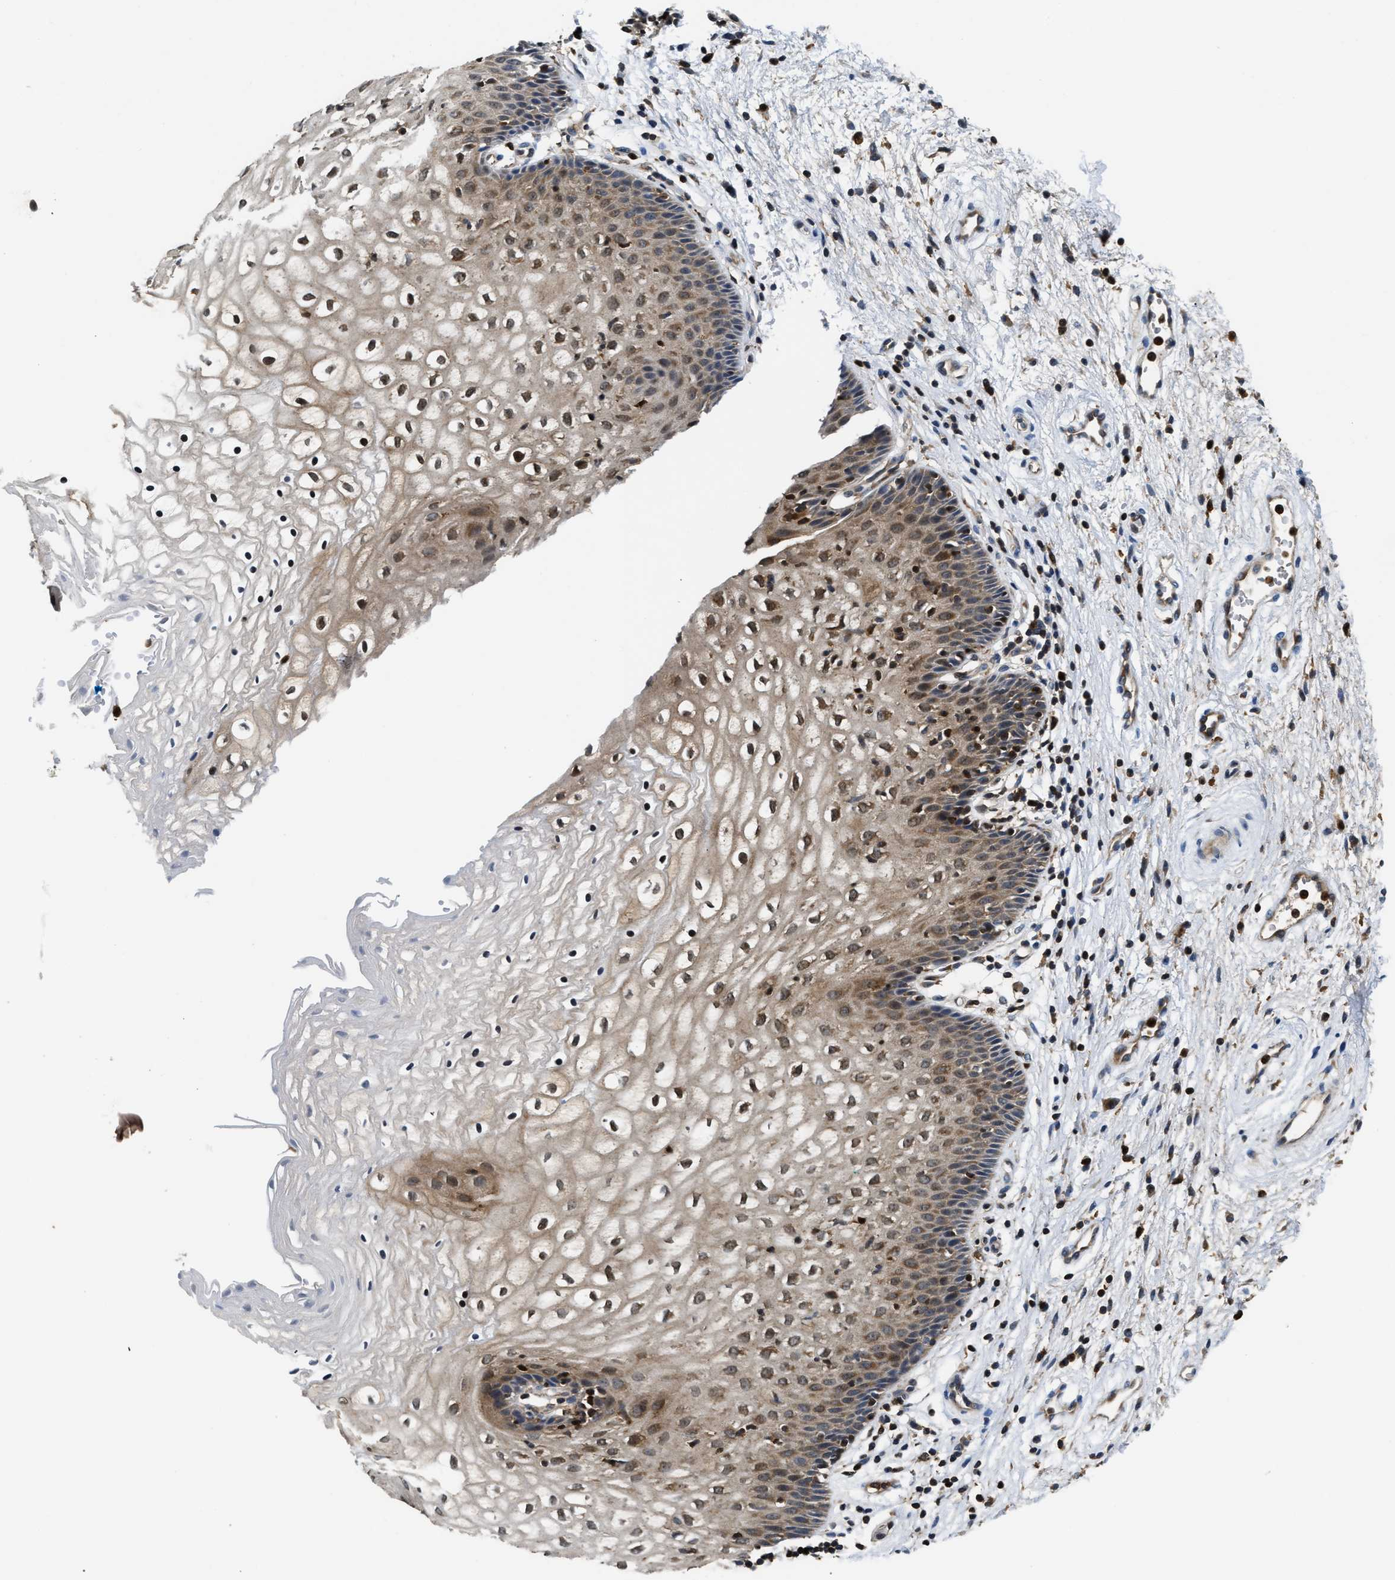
{"staining": {"intensity": "moderate", "quantity": "25%-75%", "location": "cytoplasmic/membranous,nuclear"}, "tissue": "vagina", "cell_type": "Squamous epithelial cells", "image_type": "normal", "snomed": [{"axis": "morphology", "description": "Normal tissue, NOS"}, {"axis": "topography", "description": "Vagina"}], "caption": "Immunohistochemical staining of benign vagina exhibits moderate cytoplasmic/membranous,nuclear protein expression in approximately 25%-75% of squamous epithelial cells. (brown staining indicates protein expression, while blue staining denotes nuclei).", "gene": "OSTF1", "patient": {"sex": "female", "age": 34}}